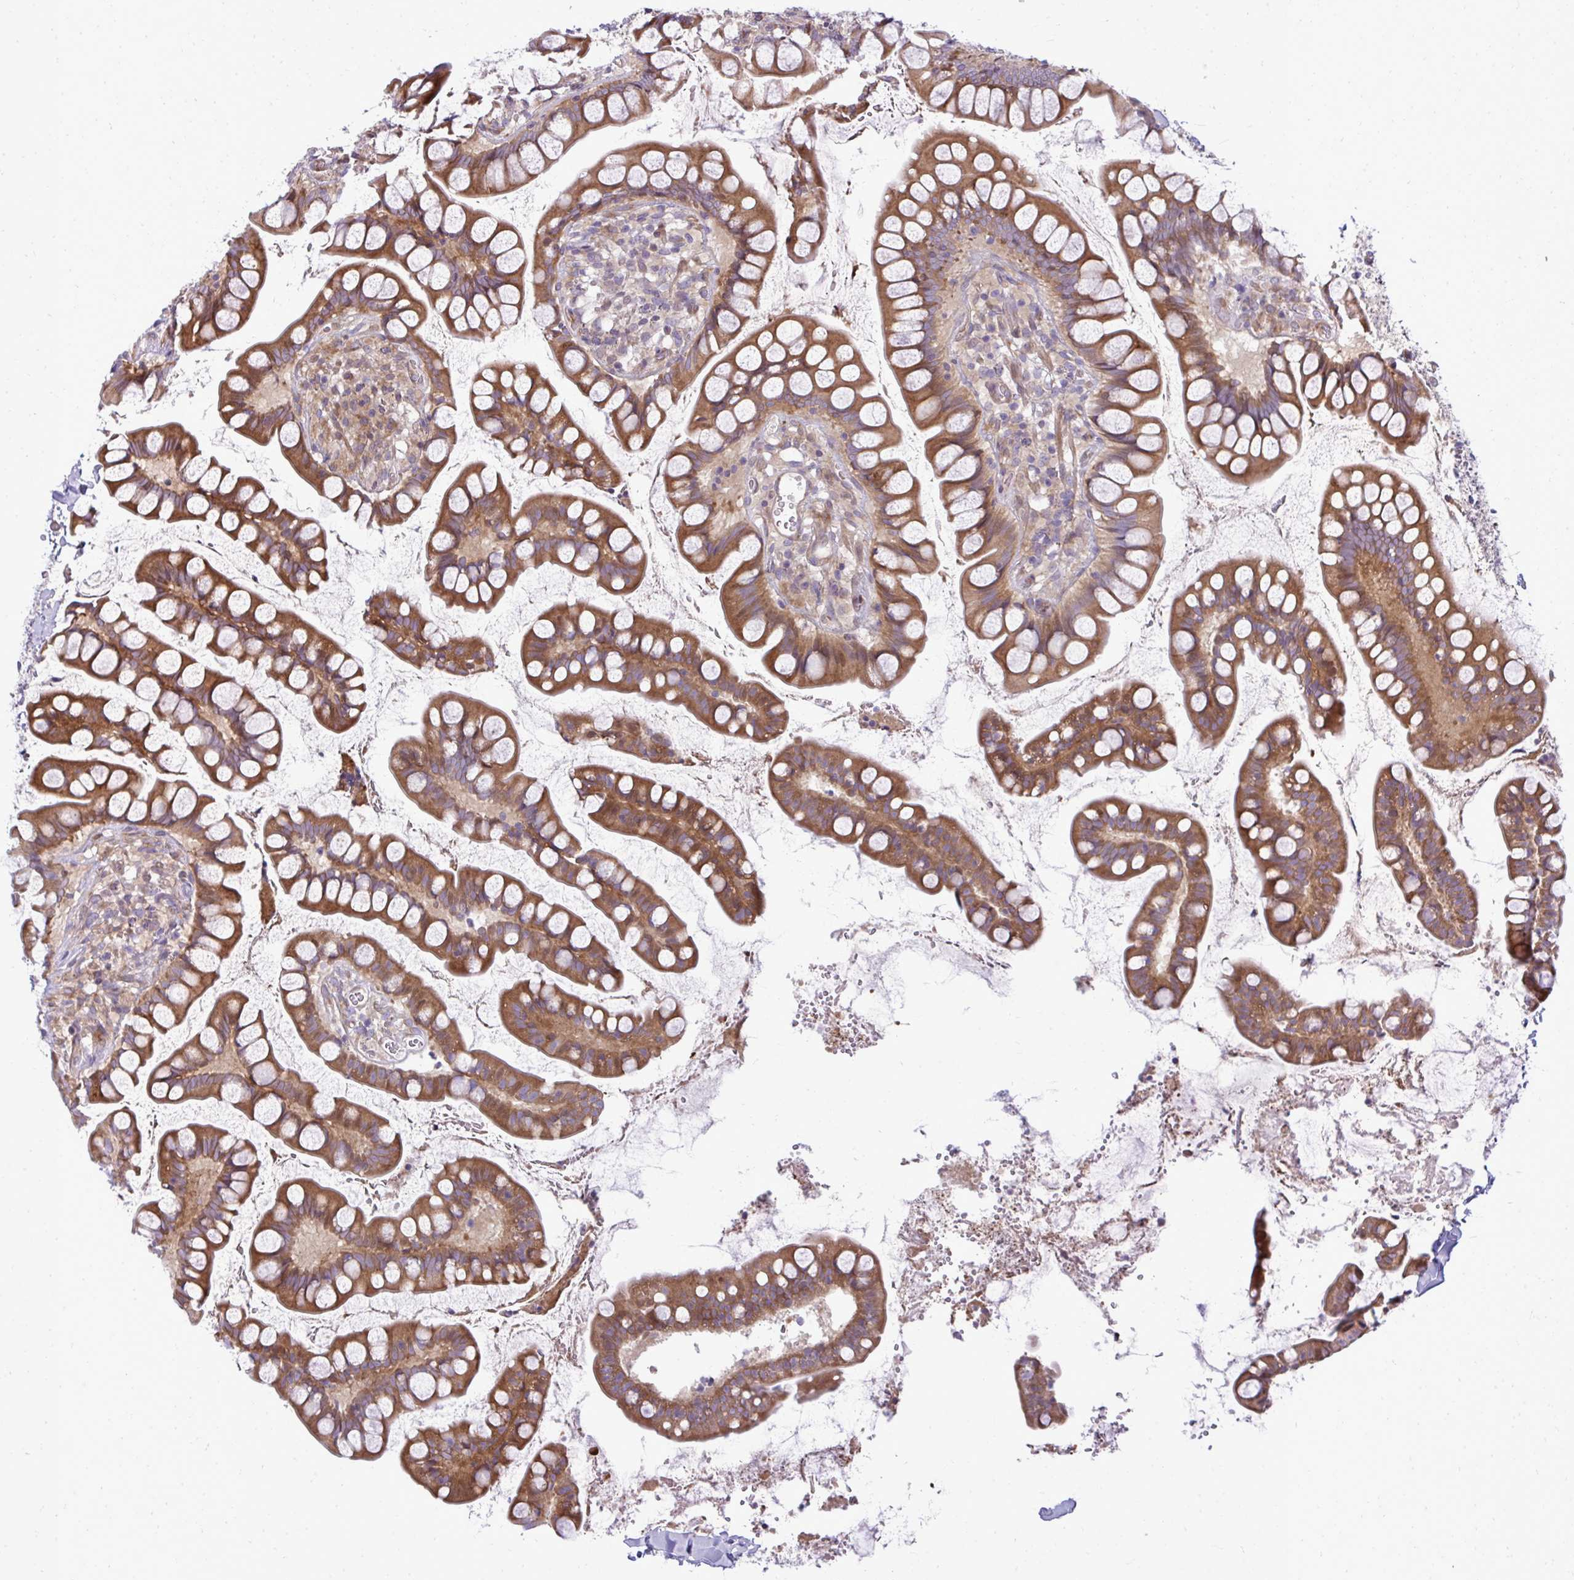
{"staining": {"intensity": "strong", "quantity": ">75%", "location": "cytoplasmic/membranous"}, "tissue": "small intestine", "cell_type": "Glandular cells", "image_type": "normal", "snomed": [{"axis": "morphology", "description": "Normal tissue, NOS"}, {"axis": "topography", "description": "Small intestine"}], "caption": "Approximately >75% of glandular cells in unremarkable small intestine show strong cytoplasmic/membranous protein expression as visualized by brown immunohistochemical staining.", "gene": "ZSCAN9", "patient": {"sex": "male", "age": 70}}